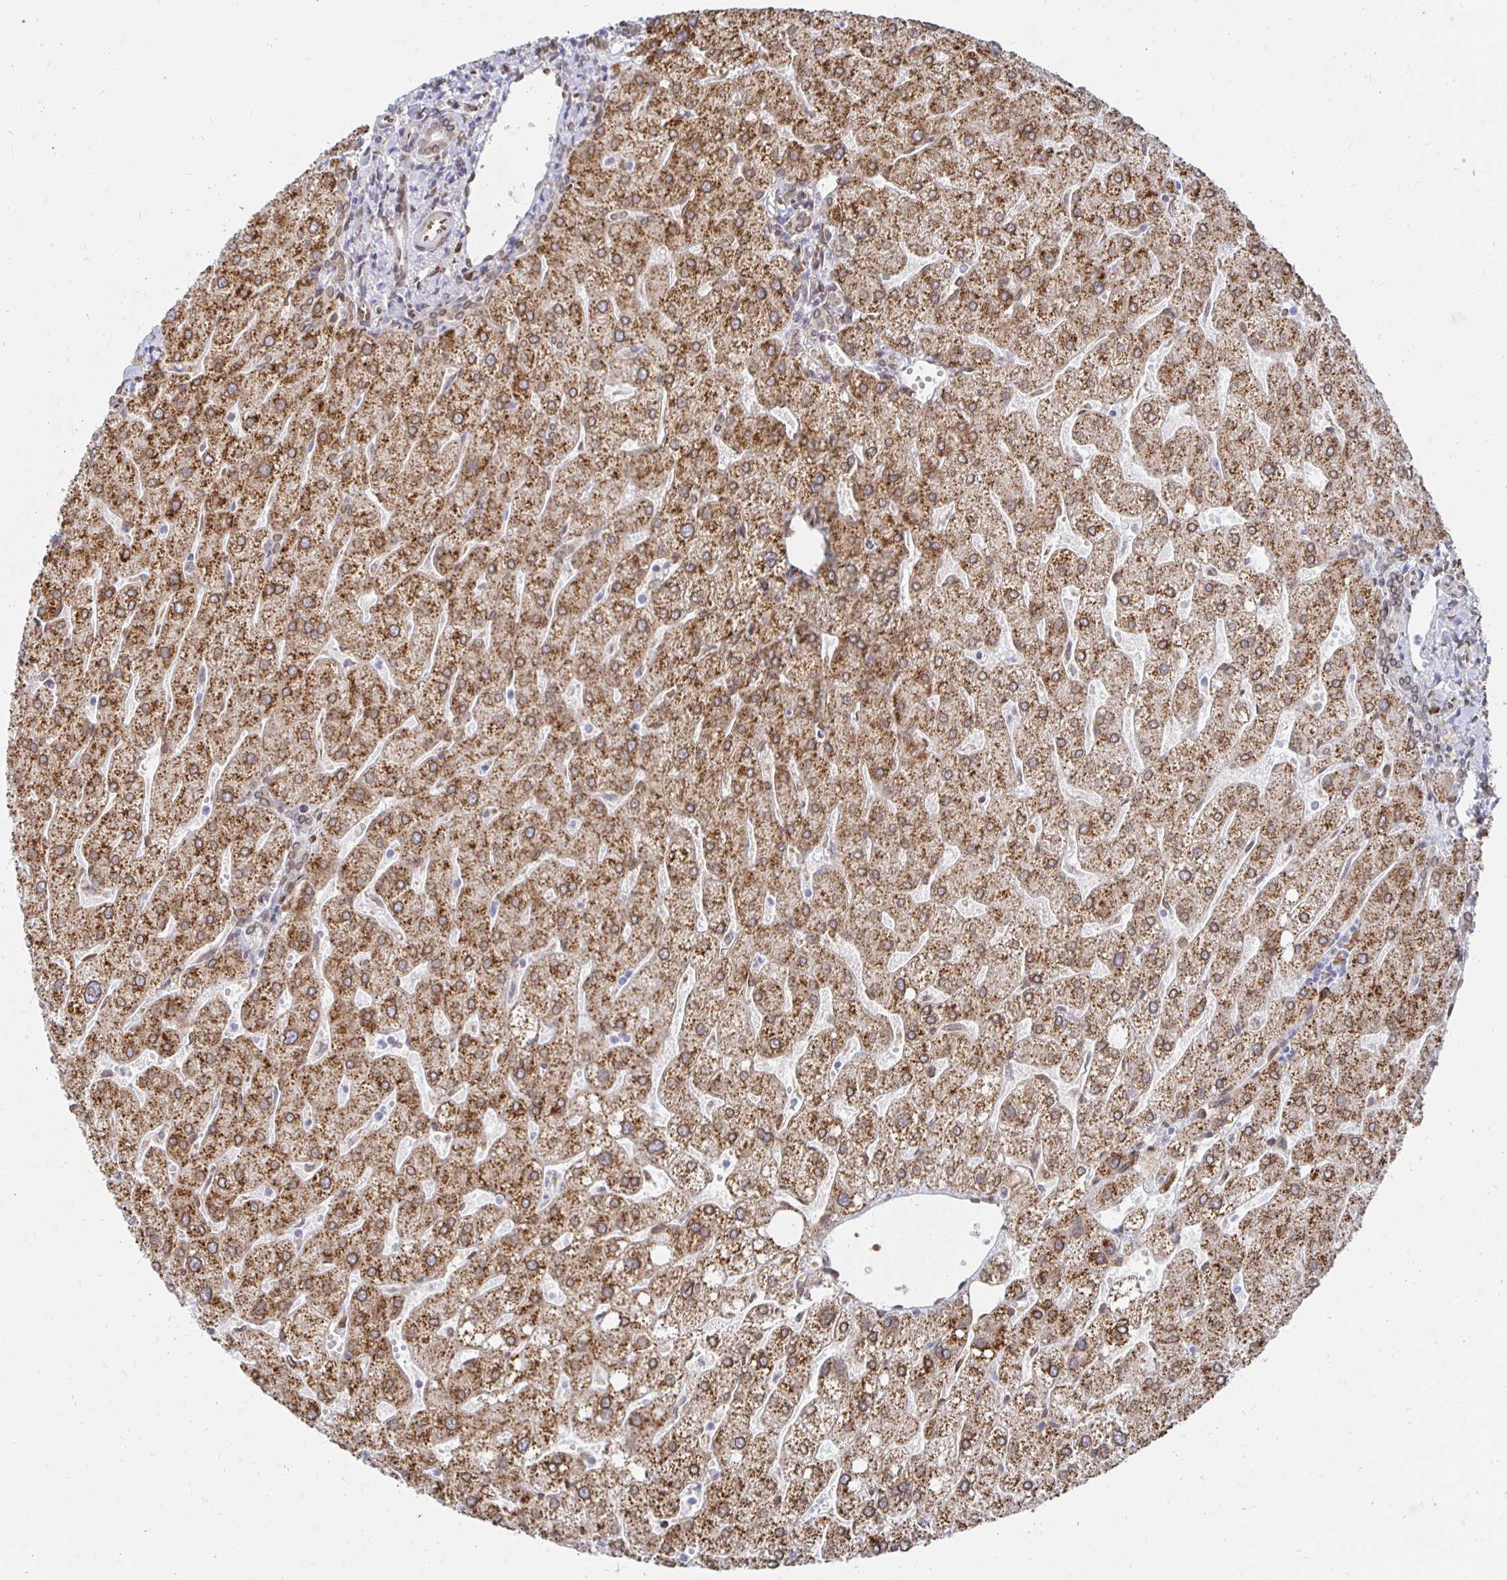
{"staining": {"intensity": "moderate", "quantity": "<25%", "location": "cytoplasmic/membranous,nuclear"}, "tissue": "liver", "cell_type": "Cholangiocytes", "image_type": "normal", "snomed": [{"axis": "morphology", "description": "Normal tissue, NOS"}, {"axis": "topography", "description": "Liver"}], "caption": "Immunohistochemical staining of unremarkable human liver displays moderate cytoplasmic/membranous,nuclear protein expression in about <25% of cholangiocytes.", "gene": "PELI3", "patient": {"sex": "male", "age": 67}}